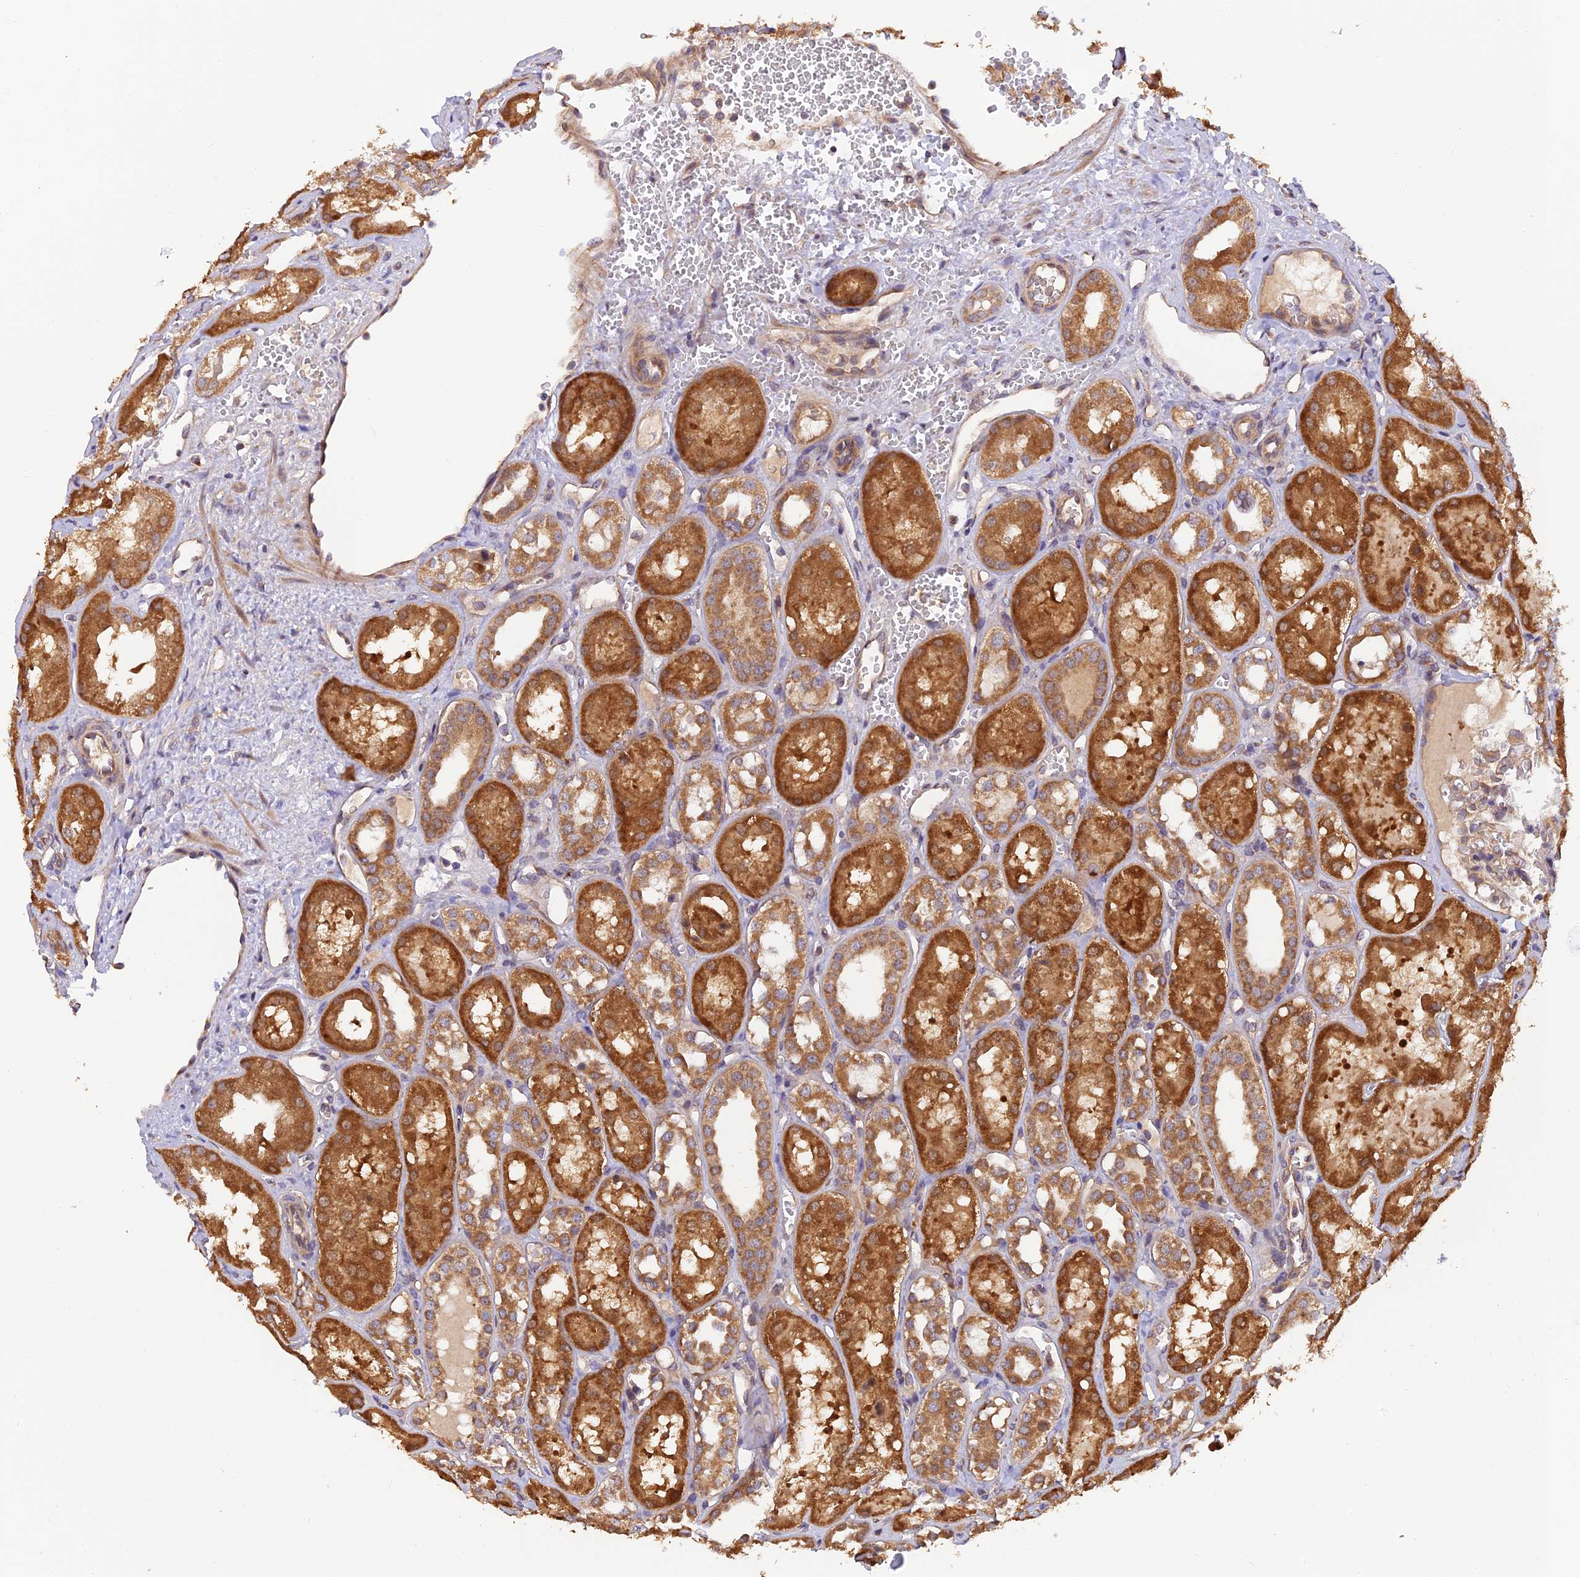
{"staining": {"intensity": "negative", "quantity": "none", "location": "none"}, "tissue": "kidney", "cell_type": "Cells in glomeruli", "image_type": "normal", "snomed": [{"axis": "morphology", "description": "Normal tissue, NOS"}, {"axis": "topography", "description": "Kidney"}], "caption": "The photomicrograph demonstrates no significant expression in cells in glomeruli of kidney. Nuclei are stained in blue.", "gene": "MNS1", "patient": {"sex": "male", "age": 16}}